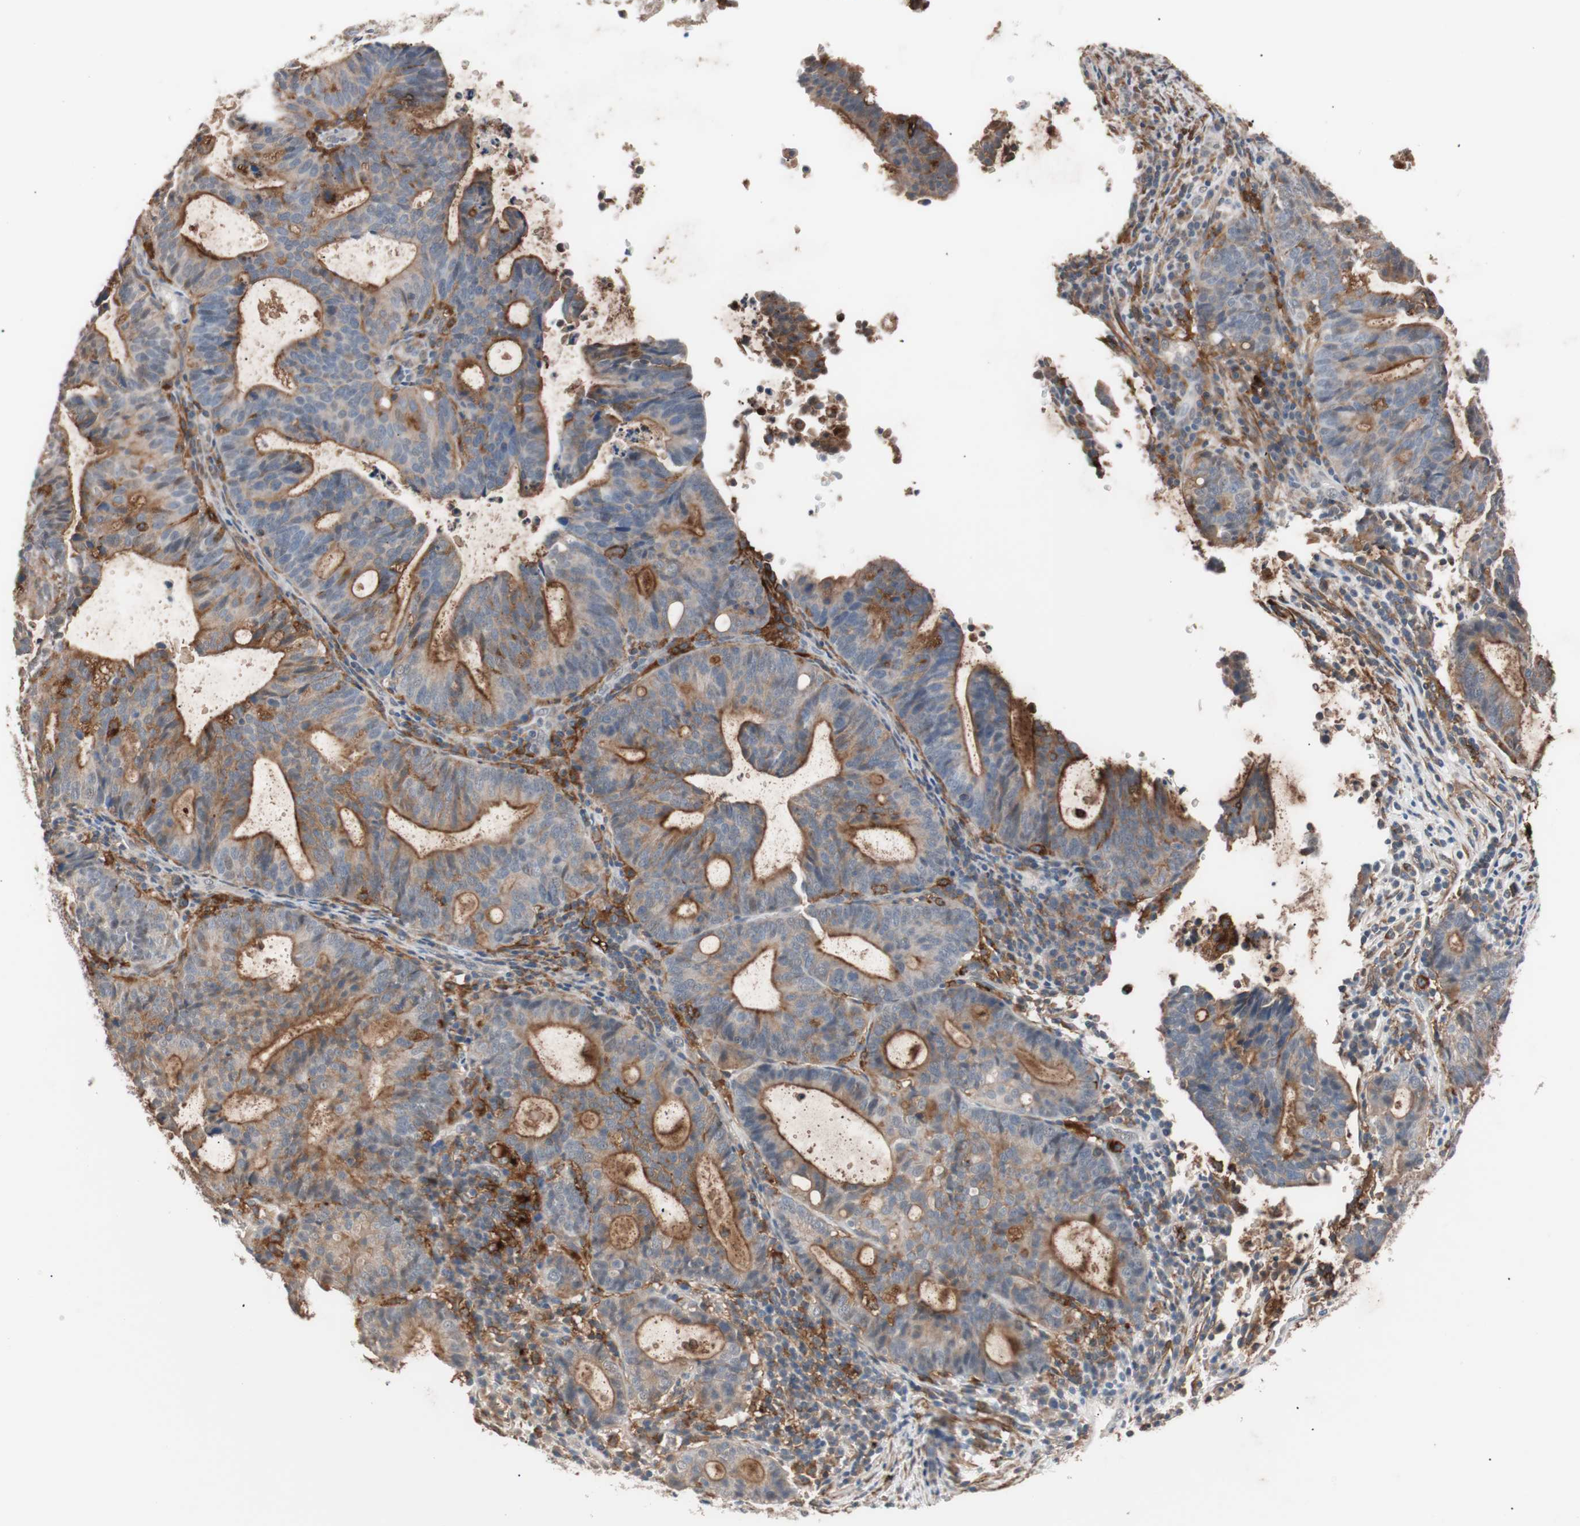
{"staining": {"intensity": "moderate", "quantity": "25%-75%", "location": "cytoplasmic/membranous"}, "tissue": "endometrial cancer", "cell_type": "Tumor cells", "image_type": "cancer", "snomed": [{"axis": "morphology", "description": "Adenocarcinoma, NOS"}, {"axis": "topography", "description": "Uterus"}], "caption": "This is a histology image of immunohistochemistry (IHC) staining of endometrial cancer (adenocarcinoma), which shows moderate positivity in the cytoplasmic/membranous of tumor cells.", "gene": "LITAF", "patient": {"sex": "female", "age": 83}}